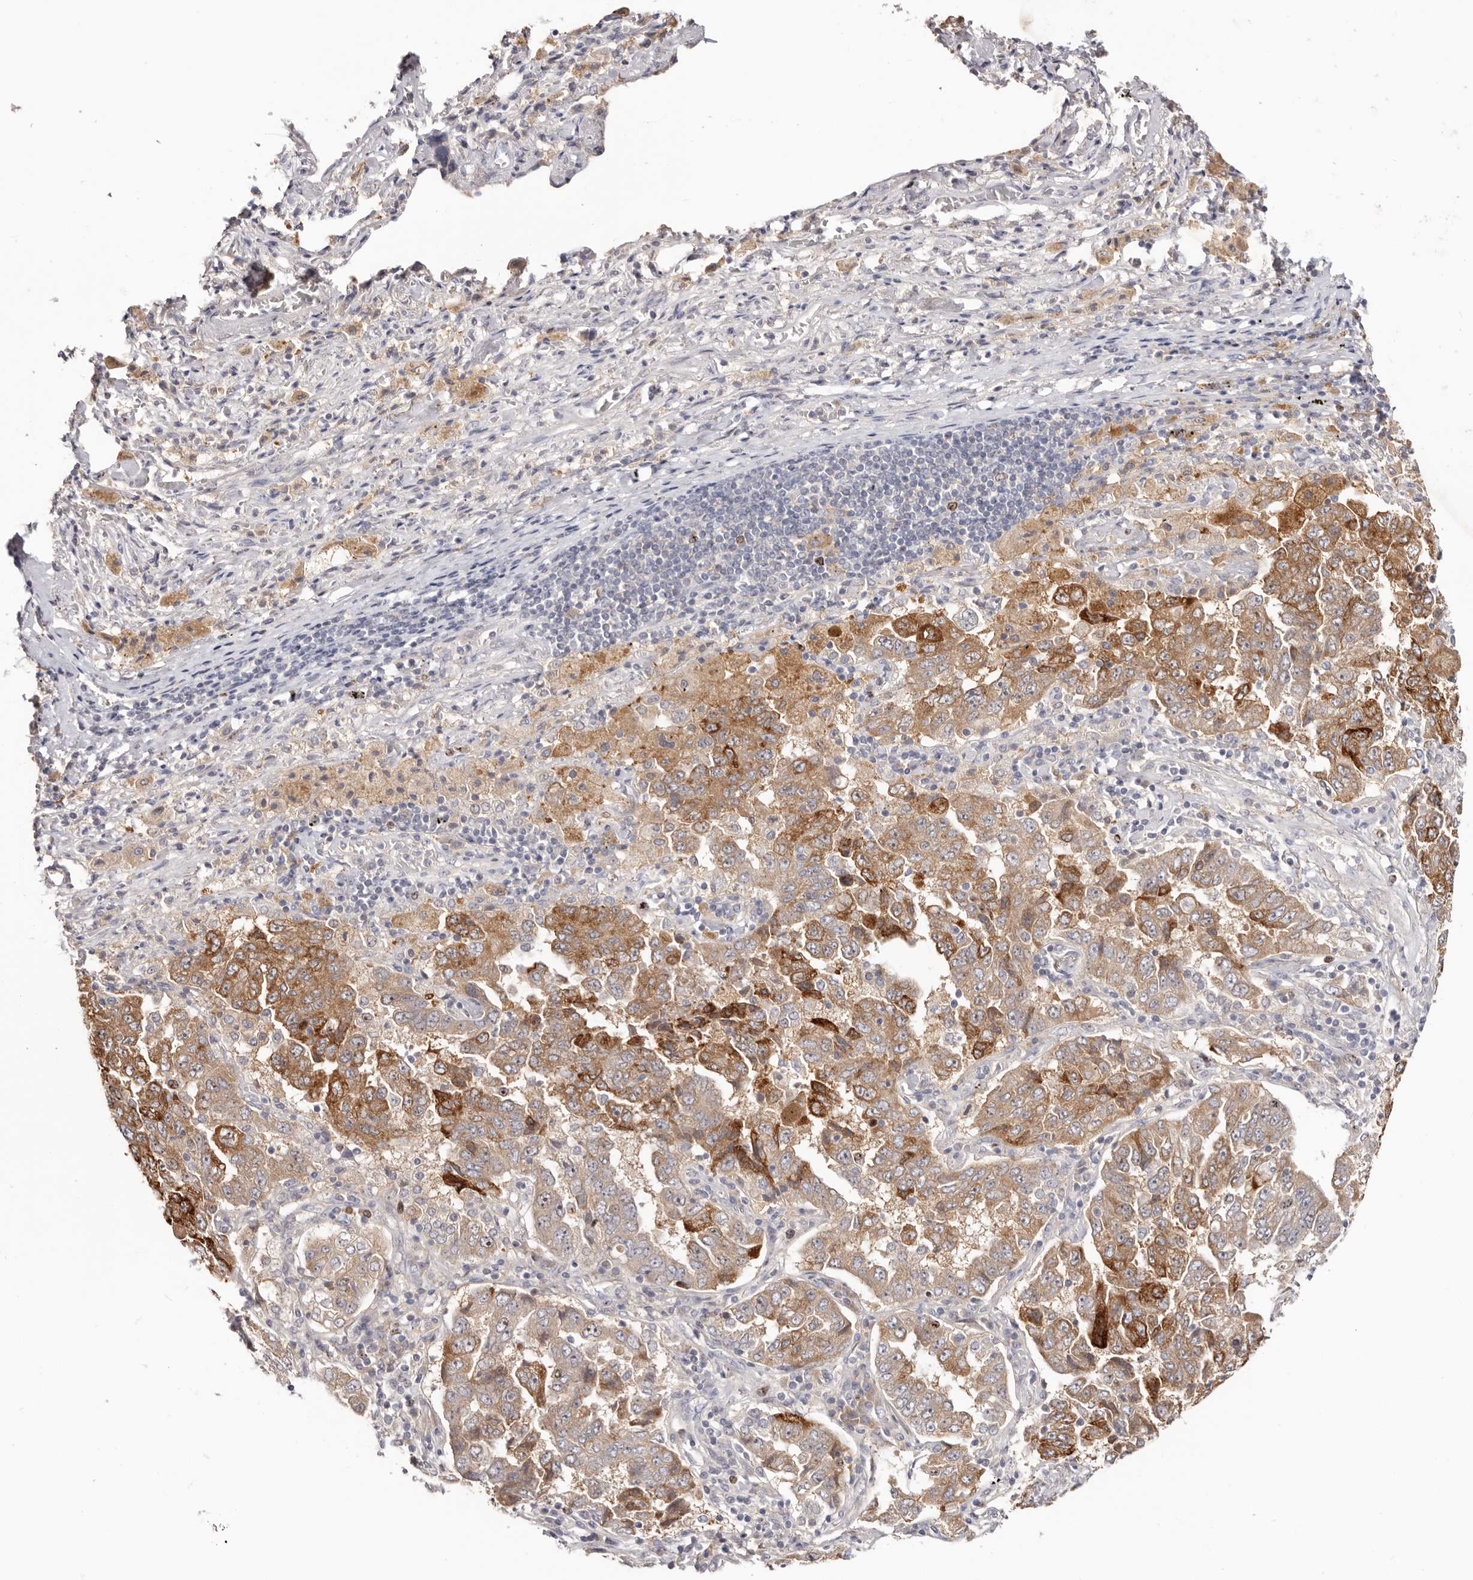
{"staining": {"intensity": "moderate", "quantity": ">75%", "location": "cytoplasmic/membranous"}, "tissue": "lung cancer", "cell_type": "Tumor cells", "image_type": "cancer", "snomed": [{"axis": "morphology", "description": "Adenocarcinoma, NOS"}, {"axis": "topography", "description": "Lung"}], "caption": "About >75% of tumor cells in lung adenocarcinoma display moderate cytoplasmic/membranous protein staining as visualized by brown immunohistochemical staining.", "gene": "CCDC190", "patient": {"sex": "female", "age": 51}}